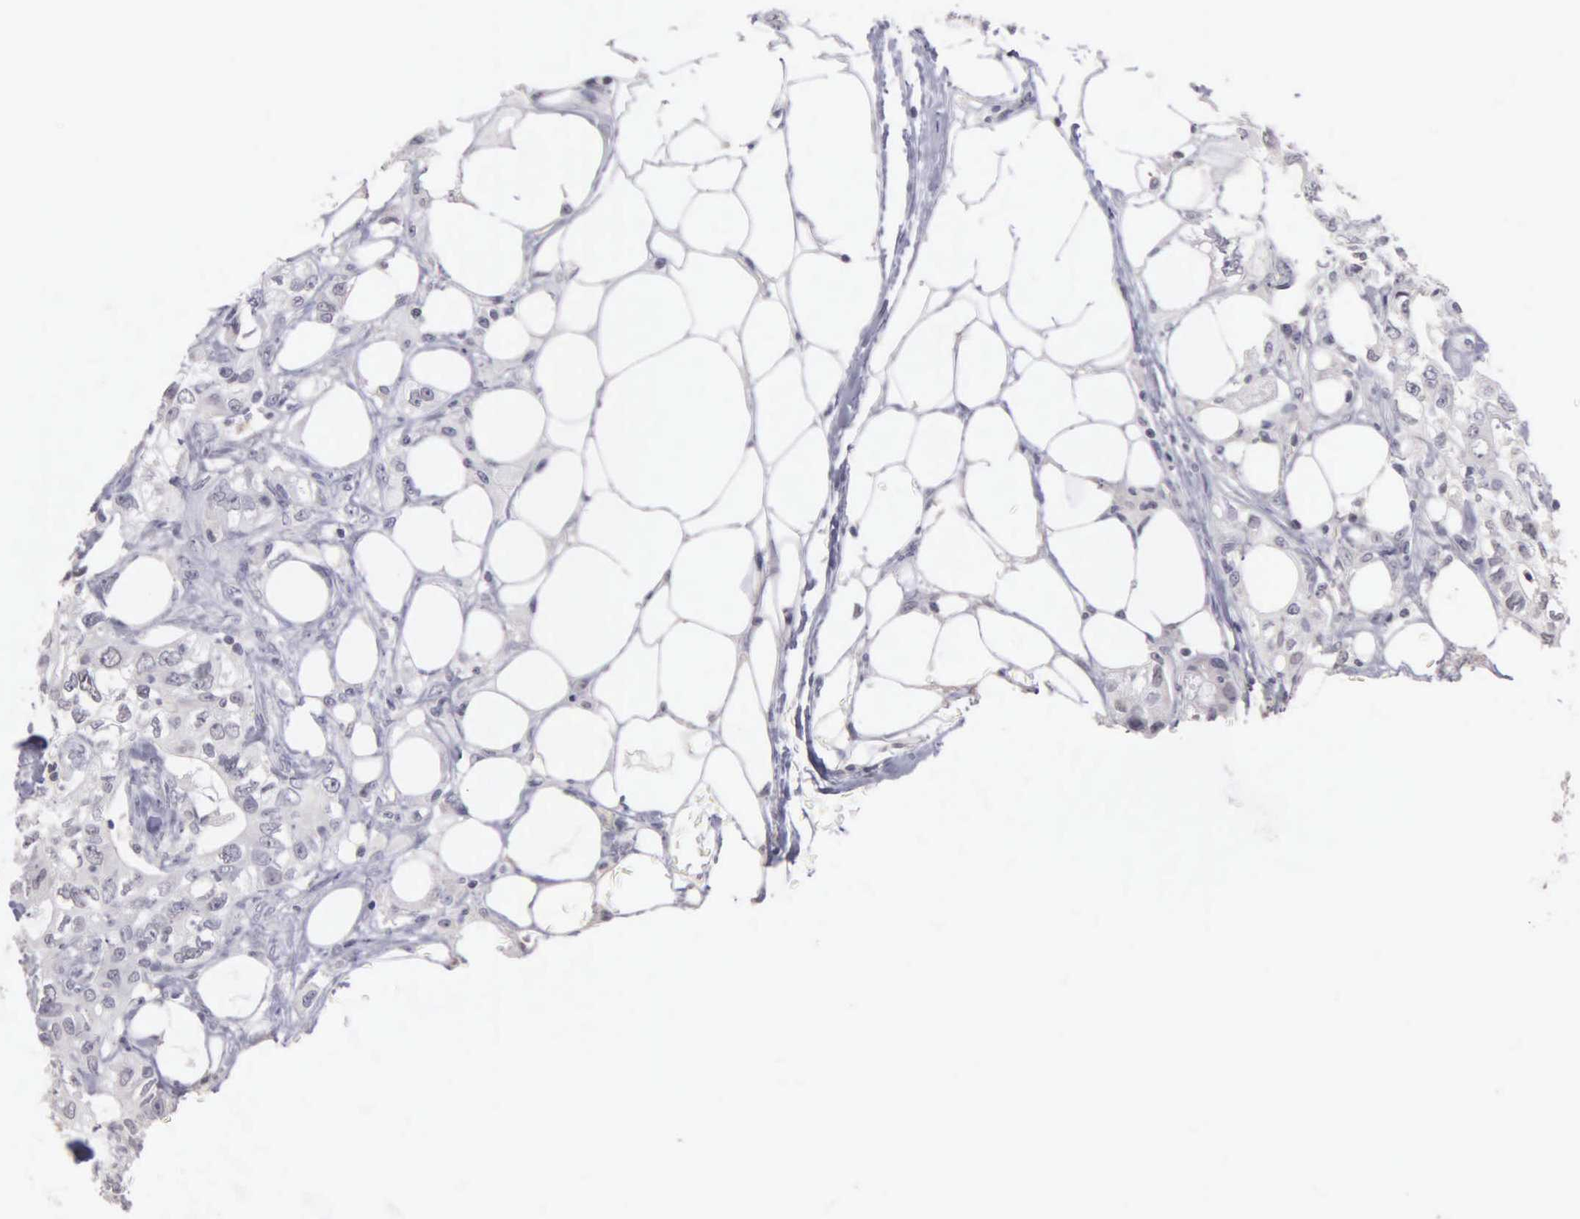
{"staining": {"intensity": "negative", "quantity": "none", "location": "none"}, "tissue": "colorectal cancer", "cell_type": "Tumor cells", "image_type": "cancer", "snomed": [{"axis": "morphology", "description": "Adenocarcinoma, NOS"}, {"axis": "topography", "description": "Rectum"}], "caption": "DAB immunohistochemical staining of adenocarcinoma (colorectal) demonstrates no significant expression in tumor cells.", "gene": "BRD1", "patient": {"sex": "female", "age": 57}}